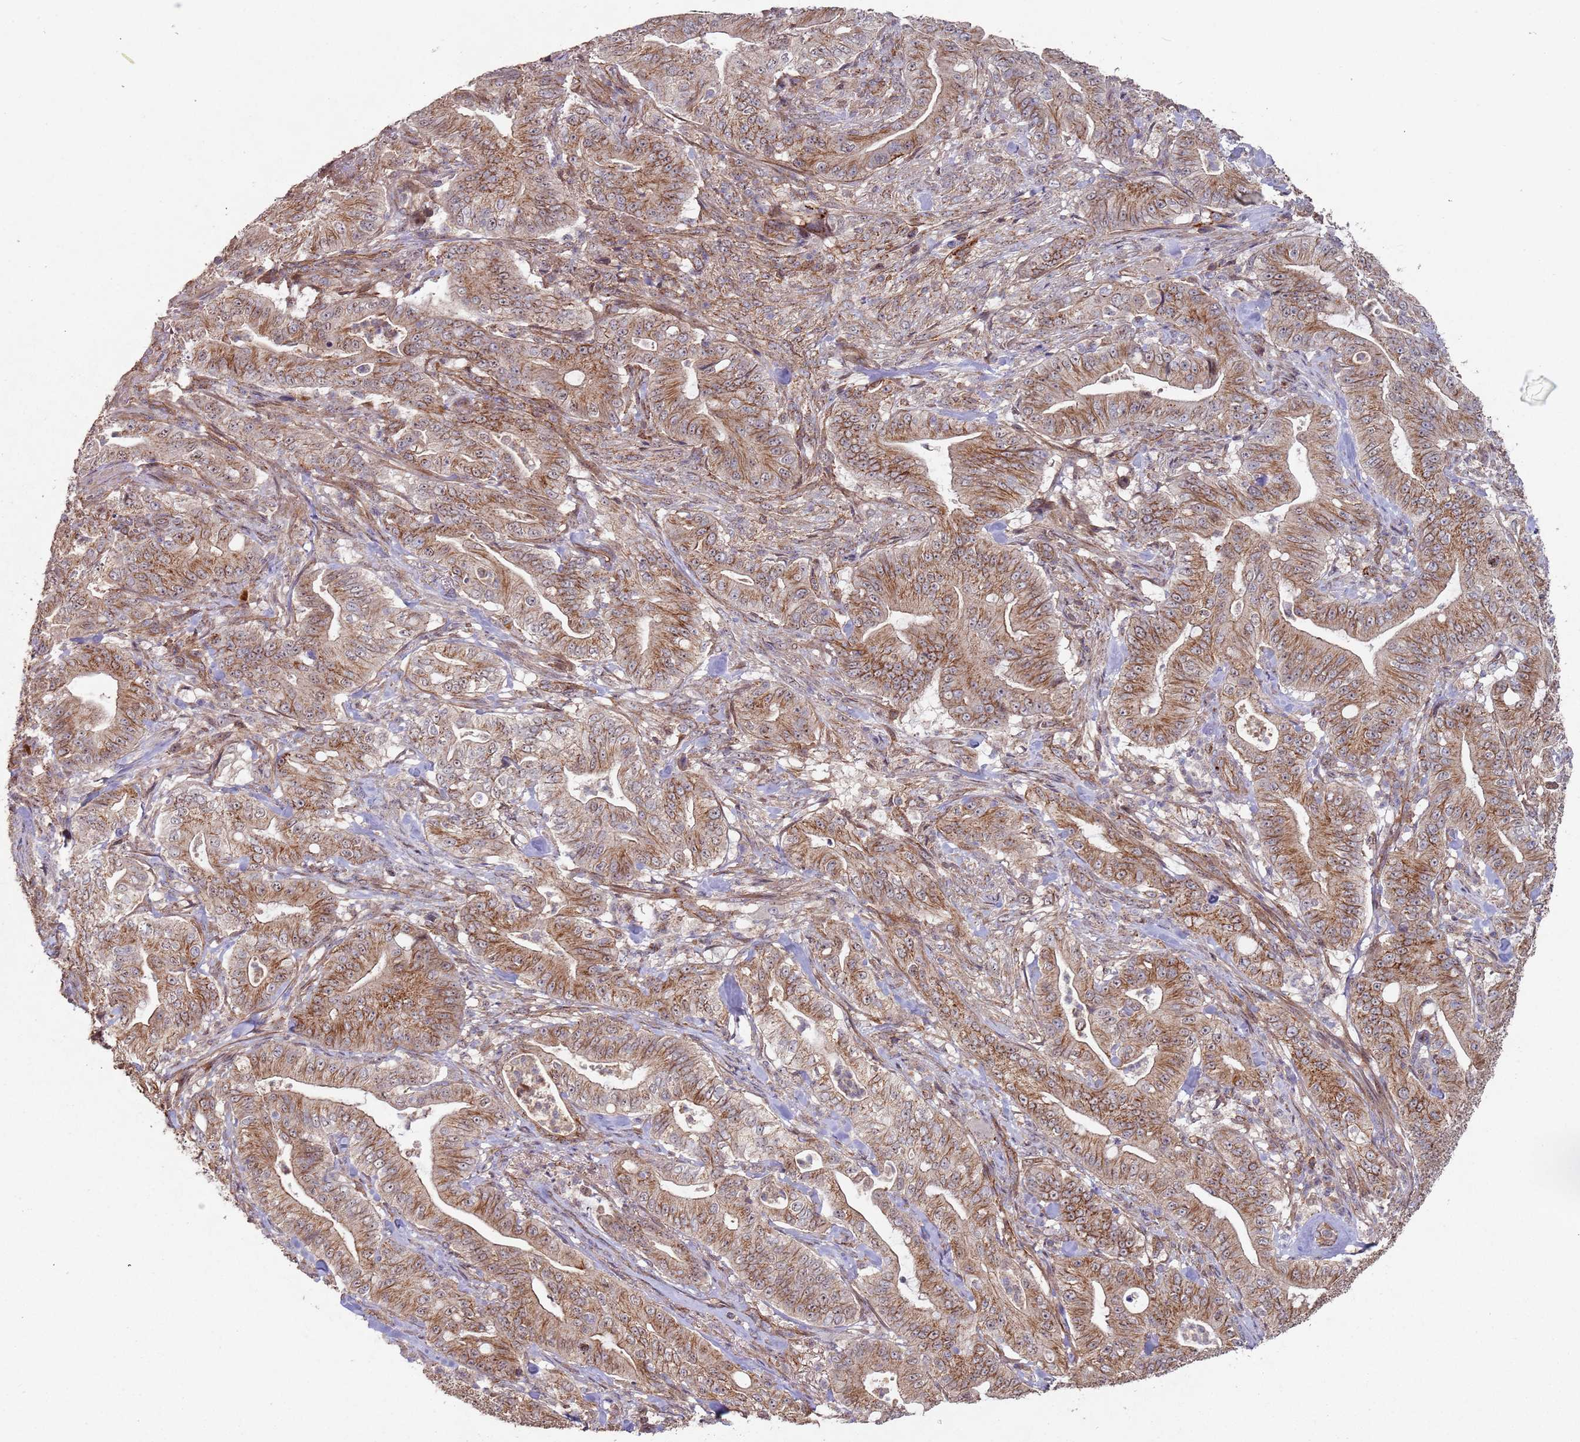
{"staining": {"intensity": "moderate", "quantity": ">75%", "location": "cytoplasmic/membranous"}, "tissue": "pancreatic cancer", "cell_type": "Tumor cells", "image_type": "cancer", "snomed": [{"axis": "morphology", "description": "Adenocarcinoma, NOS"}, {"axis": "topography", "description": "Pancreas"}], "caption": "There is medium levels of moderate cytoplasmic/membranous expression in tumor cells of pancreatic adenocarcinoma, as demonstrated by immunohistochemical staining (brown color).", "gene": "KANSL1L", "patient": {"sex": "male", "age": 71}}